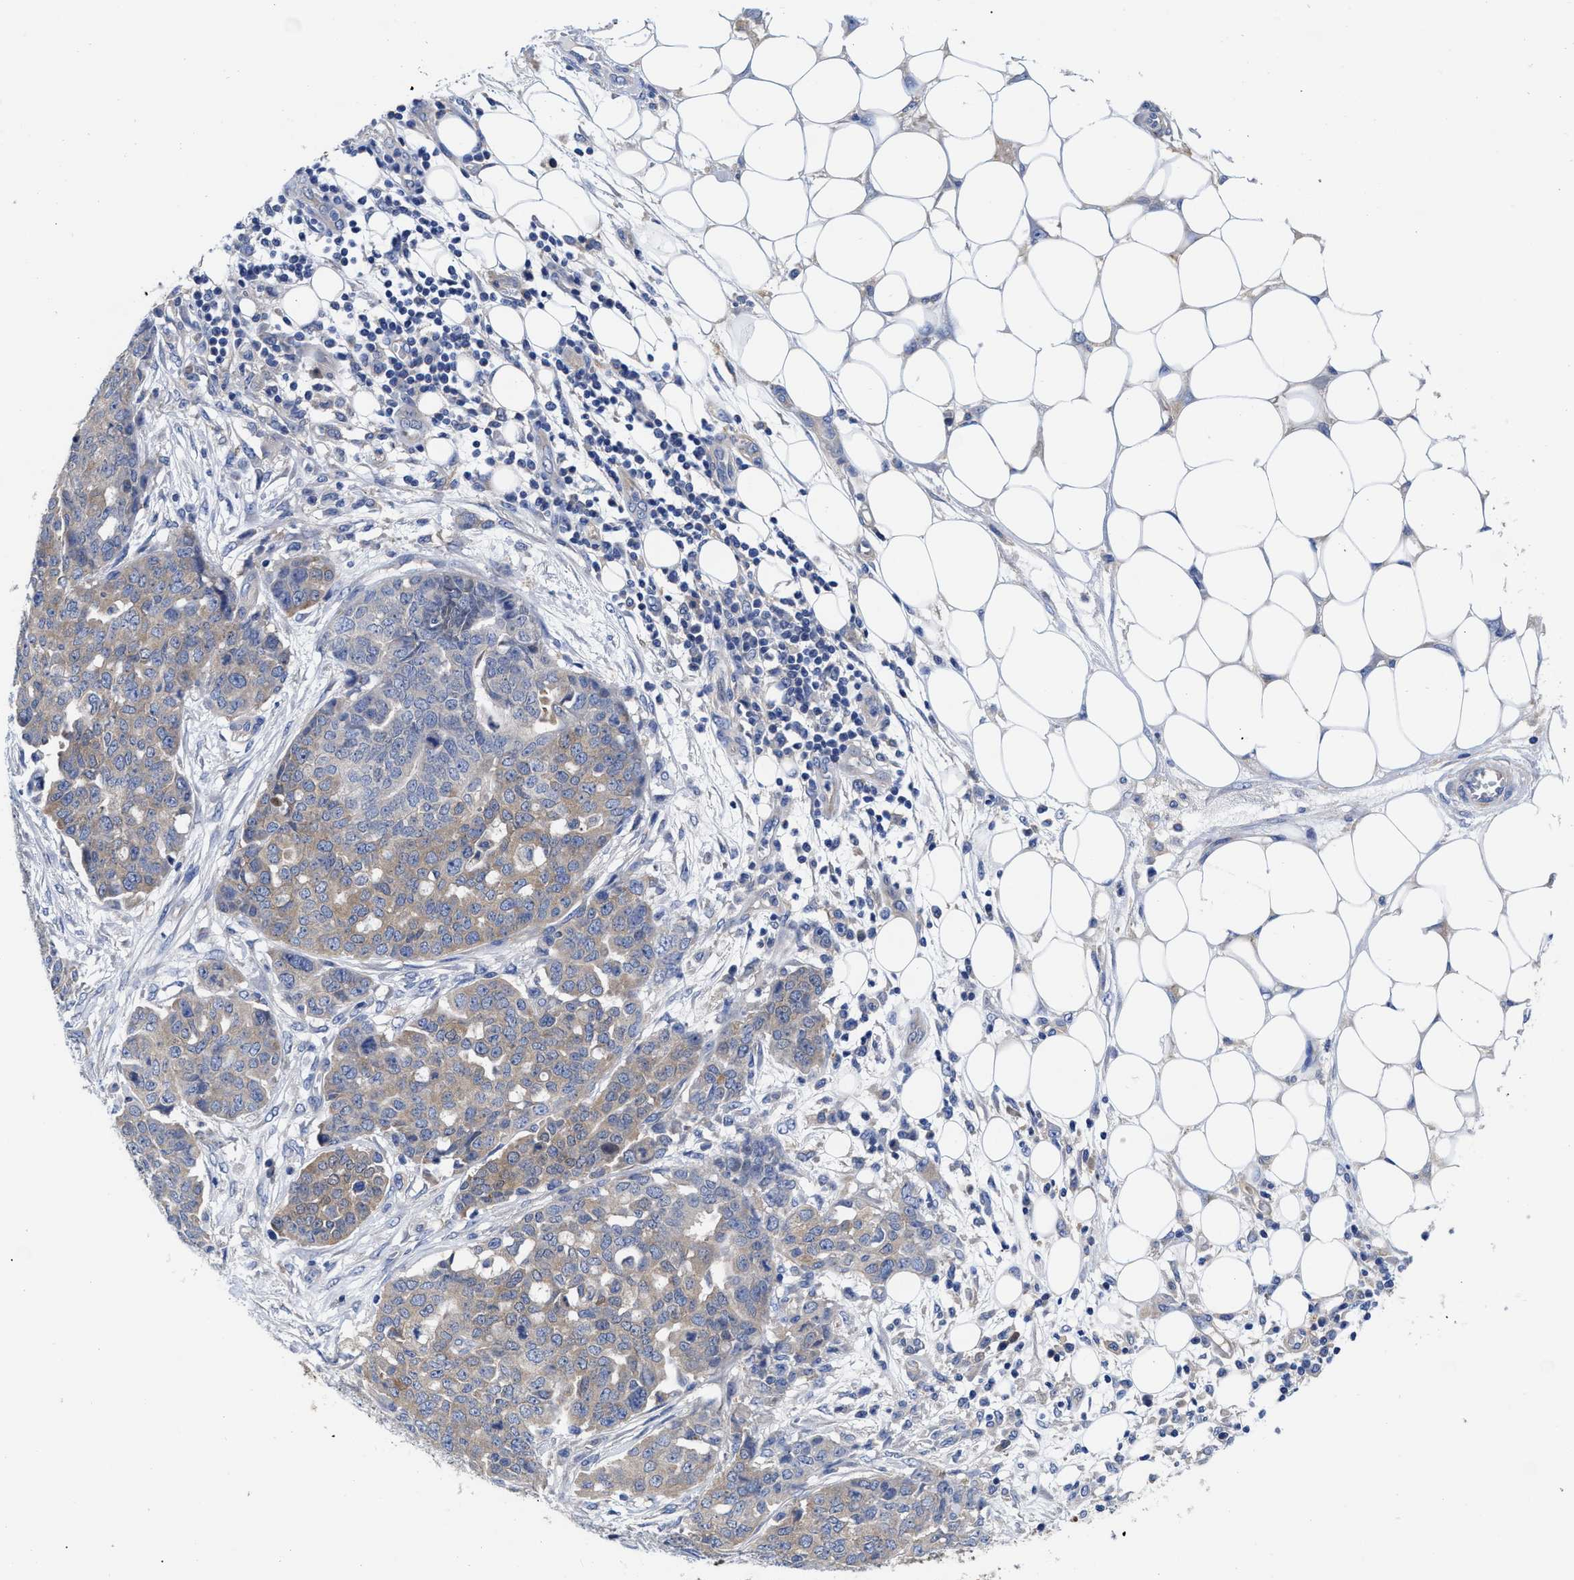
{"staining": {"intensity": "weak", "quantity": ">75%", "location": "cytoplasmic/membranous"}, "tissue": "ovarian cancer", "cell_type": "Tumor cells", "image_type": "cancer", "snomed": [{"axis": "morphology", "description": "Cystadenocarcinoma, serous, NOS"}, {"axis": "topography", "description": "Soft tissue"}, {"axis": "topography", "description": "Ovary"}], "caption": "Protein expression analysis of ovarian cancer demonstrates weak cytoplasmic/membranous positivity in approximately >75% of tumor cells.", "gene": "RBKS", "patient": {"sex": "female", "age": 57}}